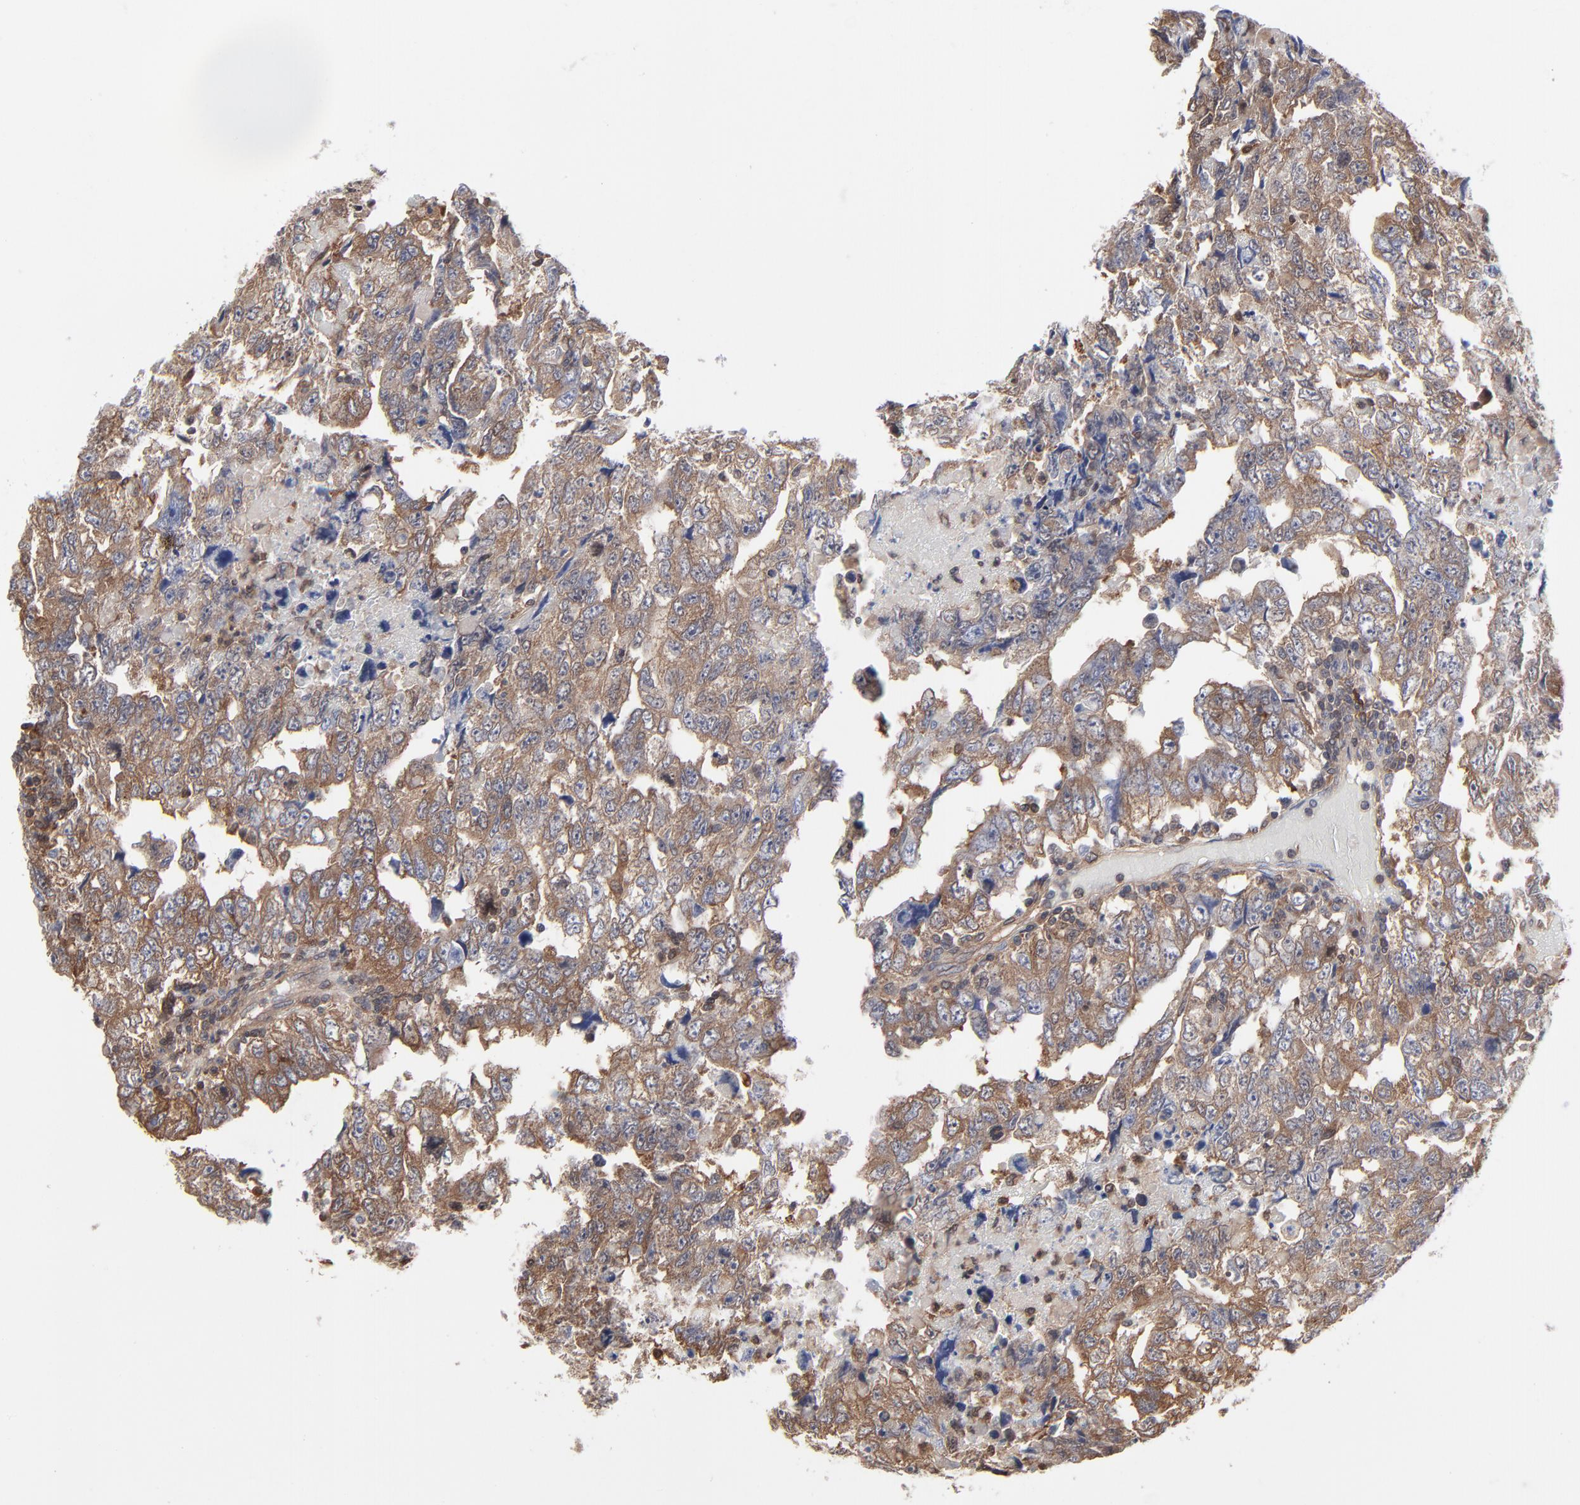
{"staining": {"intensity": "moderate", "quantity": ">75%", "location": "cytoplasmic/membranous"}, "tissue": "testis cancer", "cell_type": "Tumor cells", "image_type": "cancer", "snomed": [{"axis": "morphology", "description": "Carcinoma, Embryonal, NOS"}, {"axis": "topography", "description": "Testis"}], "caption": "Immunohistochemistry (IHC) histopathology image of neoplastic tissue: human embryonal carcinoma (testis) stained using immunohistochemistry reveals medium levels of moderate protein expression localized specifically in the cytoplasmic/membranous of tumor cells, appearing as a cytoplasmic/membranous brown color.", "gene": "MAP2K1", "patient": {"sex": "male", "age": 36}}